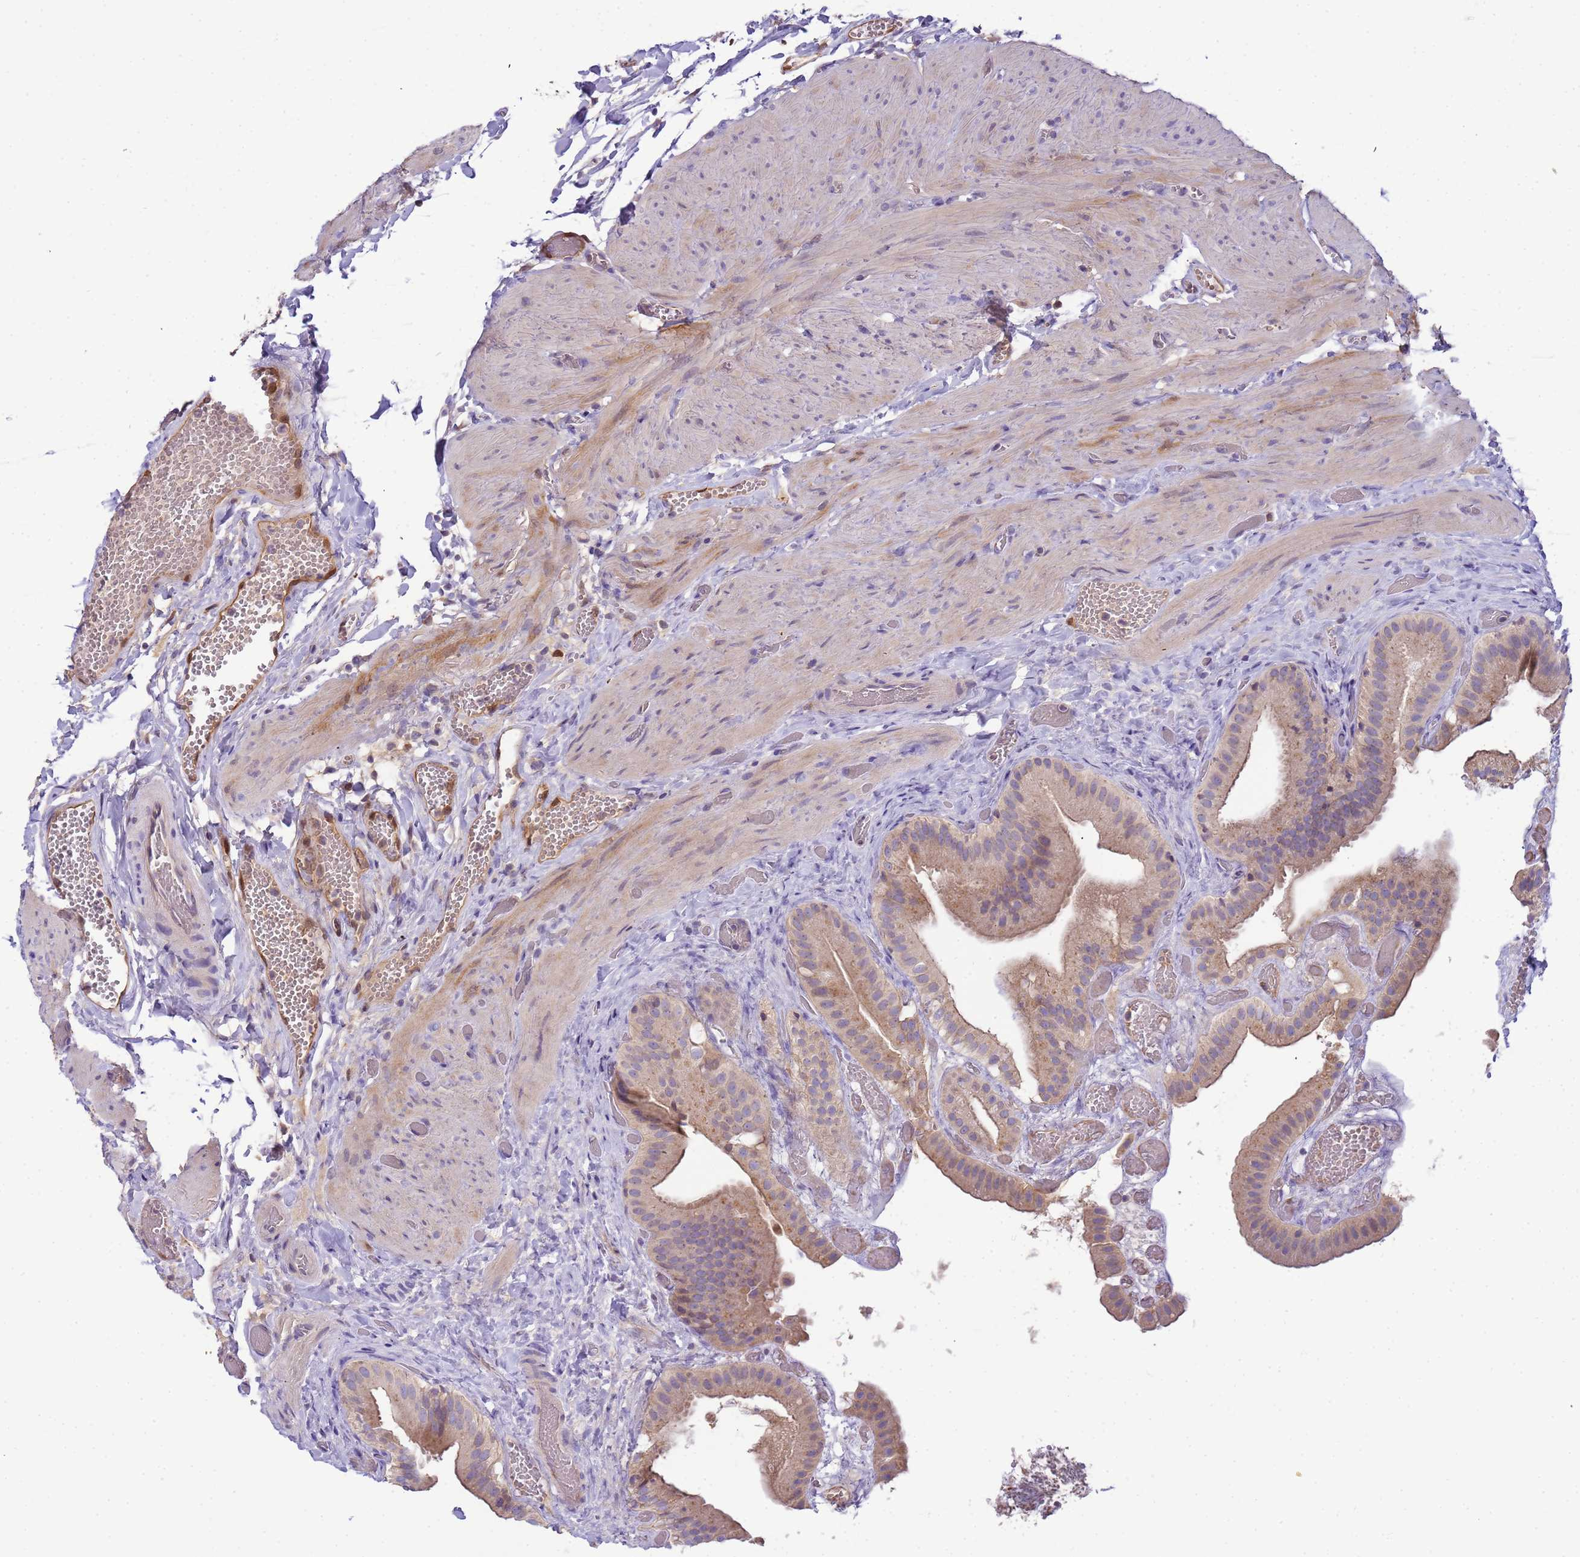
{"staining": {"intensity": "weak", "quantity": "25%-75%", "location": "cytoplasmic/membranous"}, "tissue": "gallbladder", "cell_type": "Glandular cells", "image_type": "normal", "snomed": [{"axis": "morphology", "description": "Normal tissue, NOS"}, {"axis": "topography", "description": "Gallbladder"}], "caption": "DAB (3,3'-diaminobenzidine) immunohistochemical staining of benign gallbladder exhibits weak cytoplasmic/membranous protein staining in approximately 25%-75% of glandular cells.", "gene": "PLCXD3", "patient": {"sex": "female", "age": 64}}